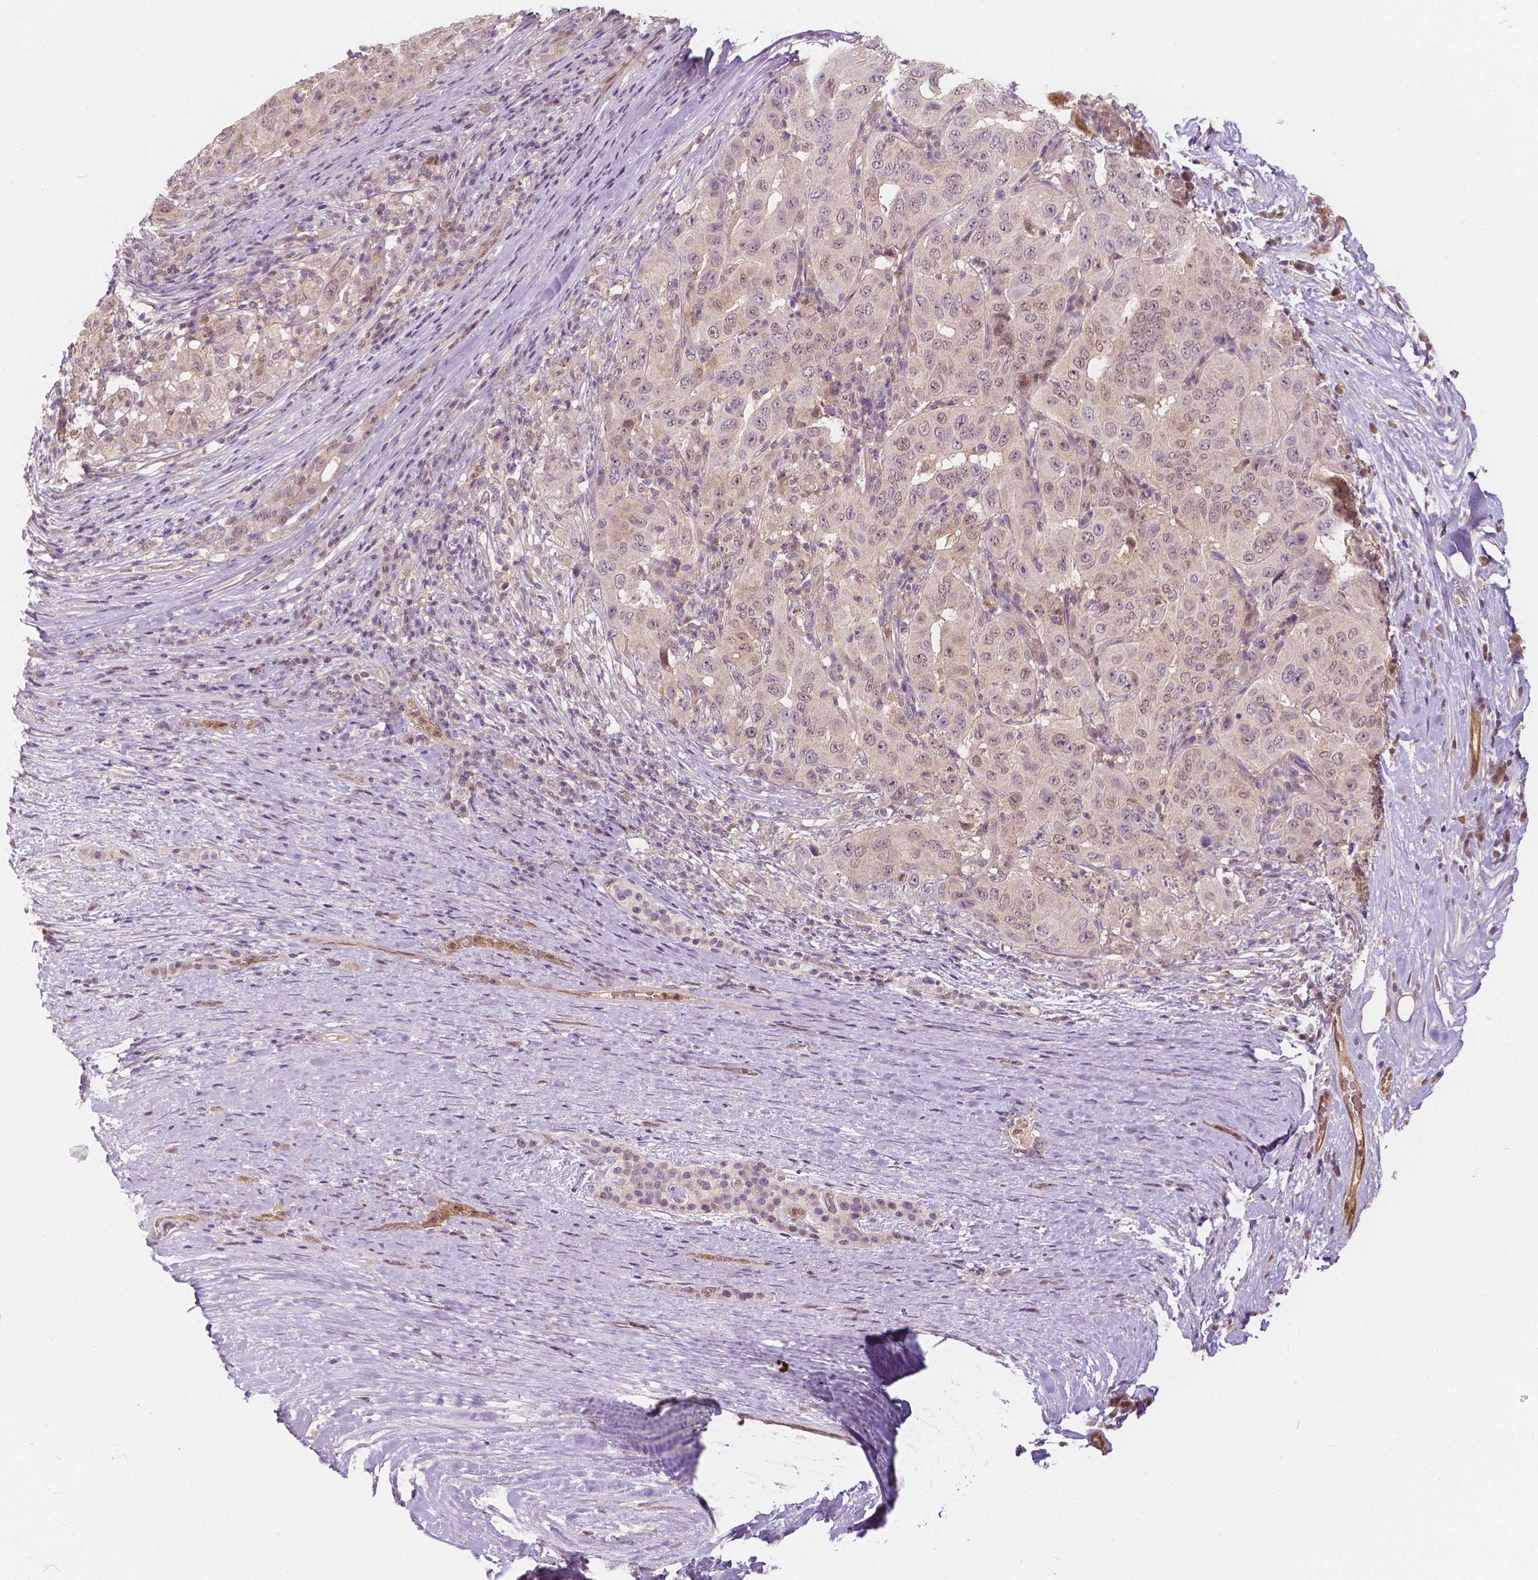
{"staining": {"intensity": "weak", "quantity": "25%-75%", "location": "nuclear"}, "tissue": "pancreatic cancer", "cell_type": "Tumor cells", "image_type": "cancer", "snomed": [{"axis": "morphology", "description": "Adenocarcinoma, NOS"}, {"axis": "topography", "description": "Pancreas"}], "caption": "Approximately 25%-75% of tumor cells in pancreatic cancer (adenocarcinoma) show weak nuclear protein positivity as visualized by brown immunohistochemical staining.", "gene": "NAPRT", "patient": {"sex": "male", "age": 63}}